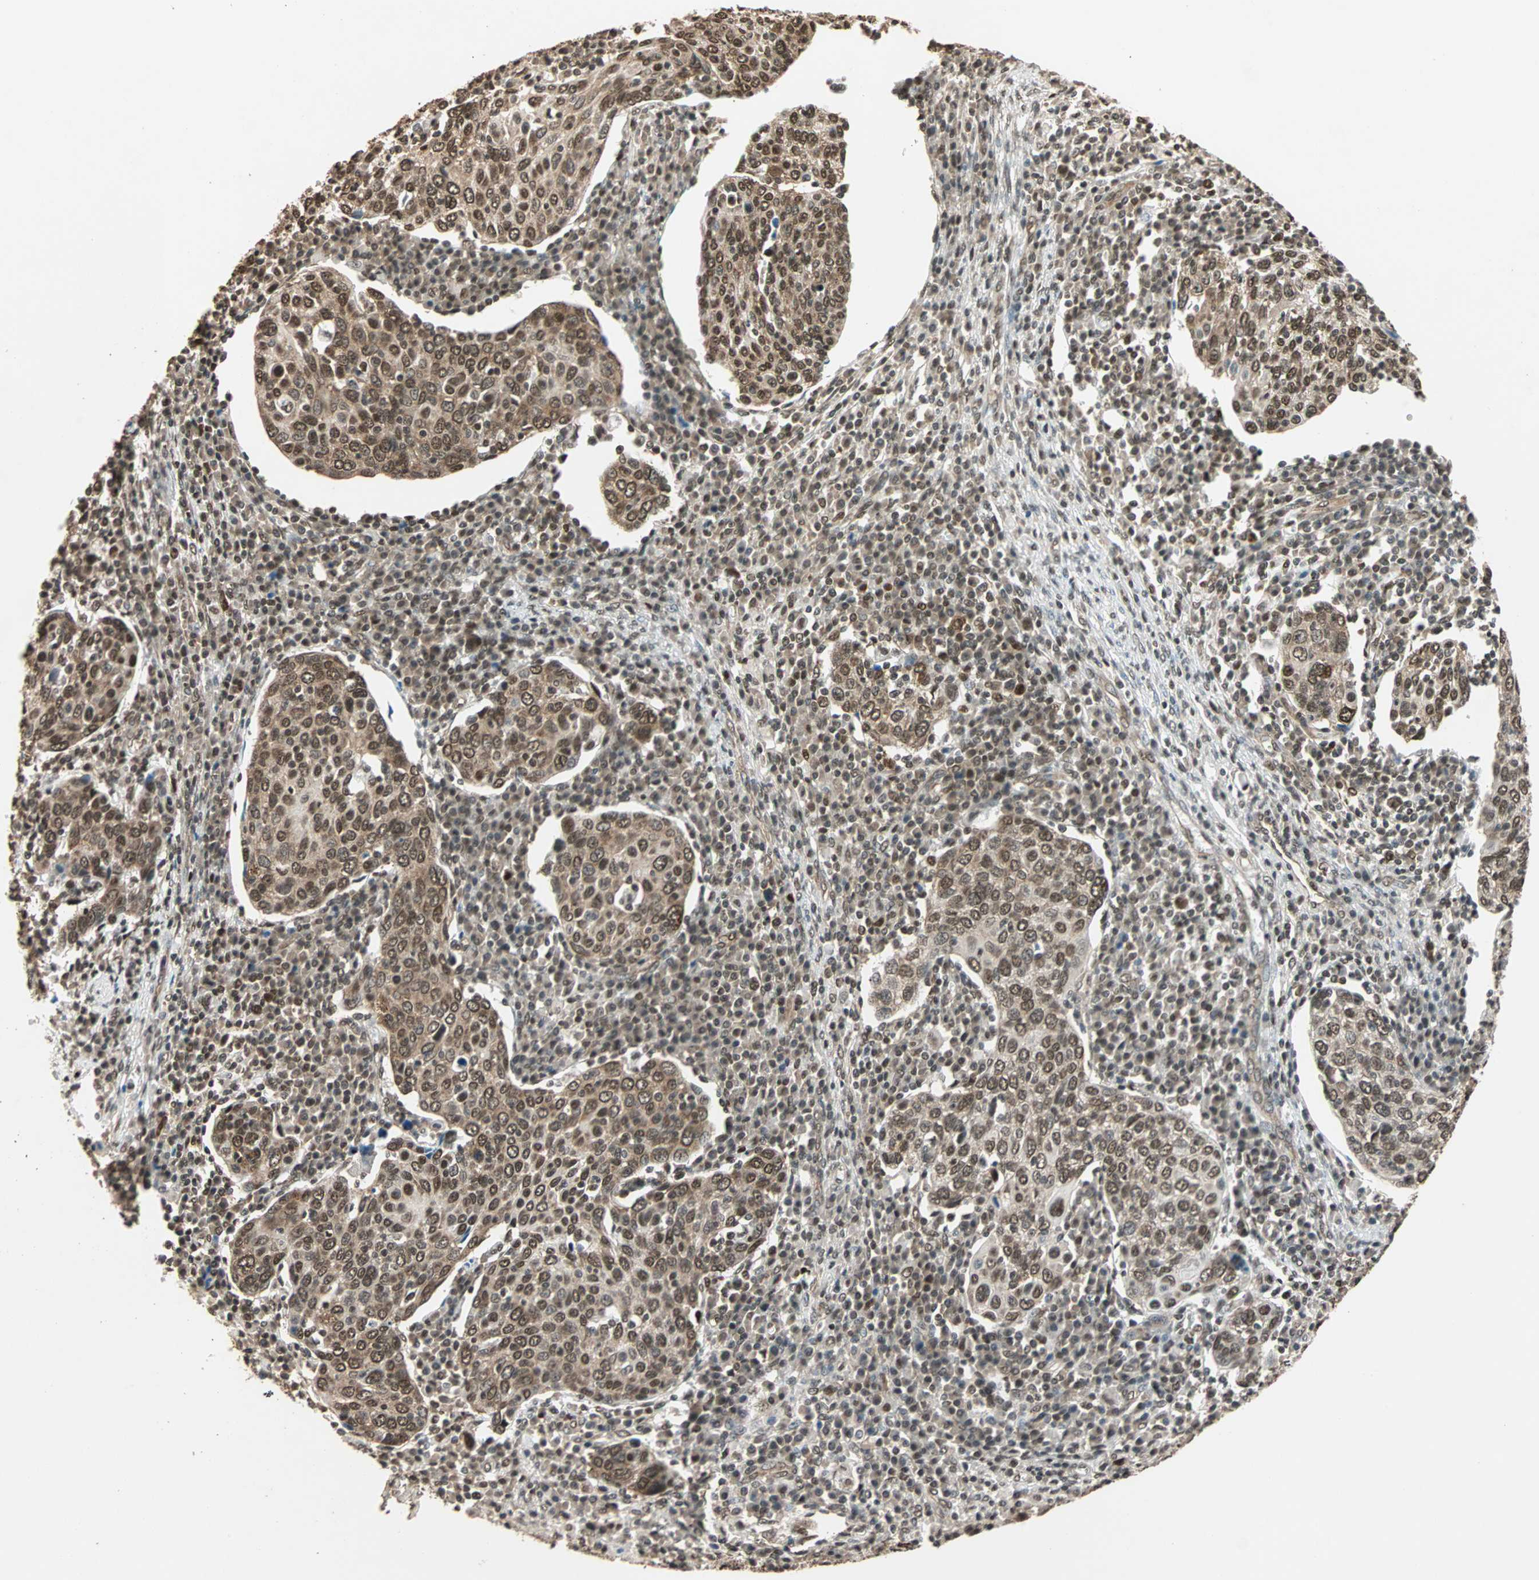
{"staining": {"intensity": "moderate", "quantity": ">75%", "location": "cytoplasmic/membranous,nuclear"}, "tissue": "cervical cancer", "cell_type": "Tumor cells", "image_type": "cancer", "snomed": [{"axis": "morphology", "description": "Squamous cell carcinoma, NOS"}, {"axis": "topography", "description": "Cervix"}], "caption": "This histopathology image reveals cervical cancer stained with IHC to label a protein in brown. The cytoplasmic/membranous and nuclear of tumor cells show moderate positivity for the protein. Nuclei are counter-stained blue.", "gene": "DAZAP1", "patient": {"sex": "female", "age": 40}}